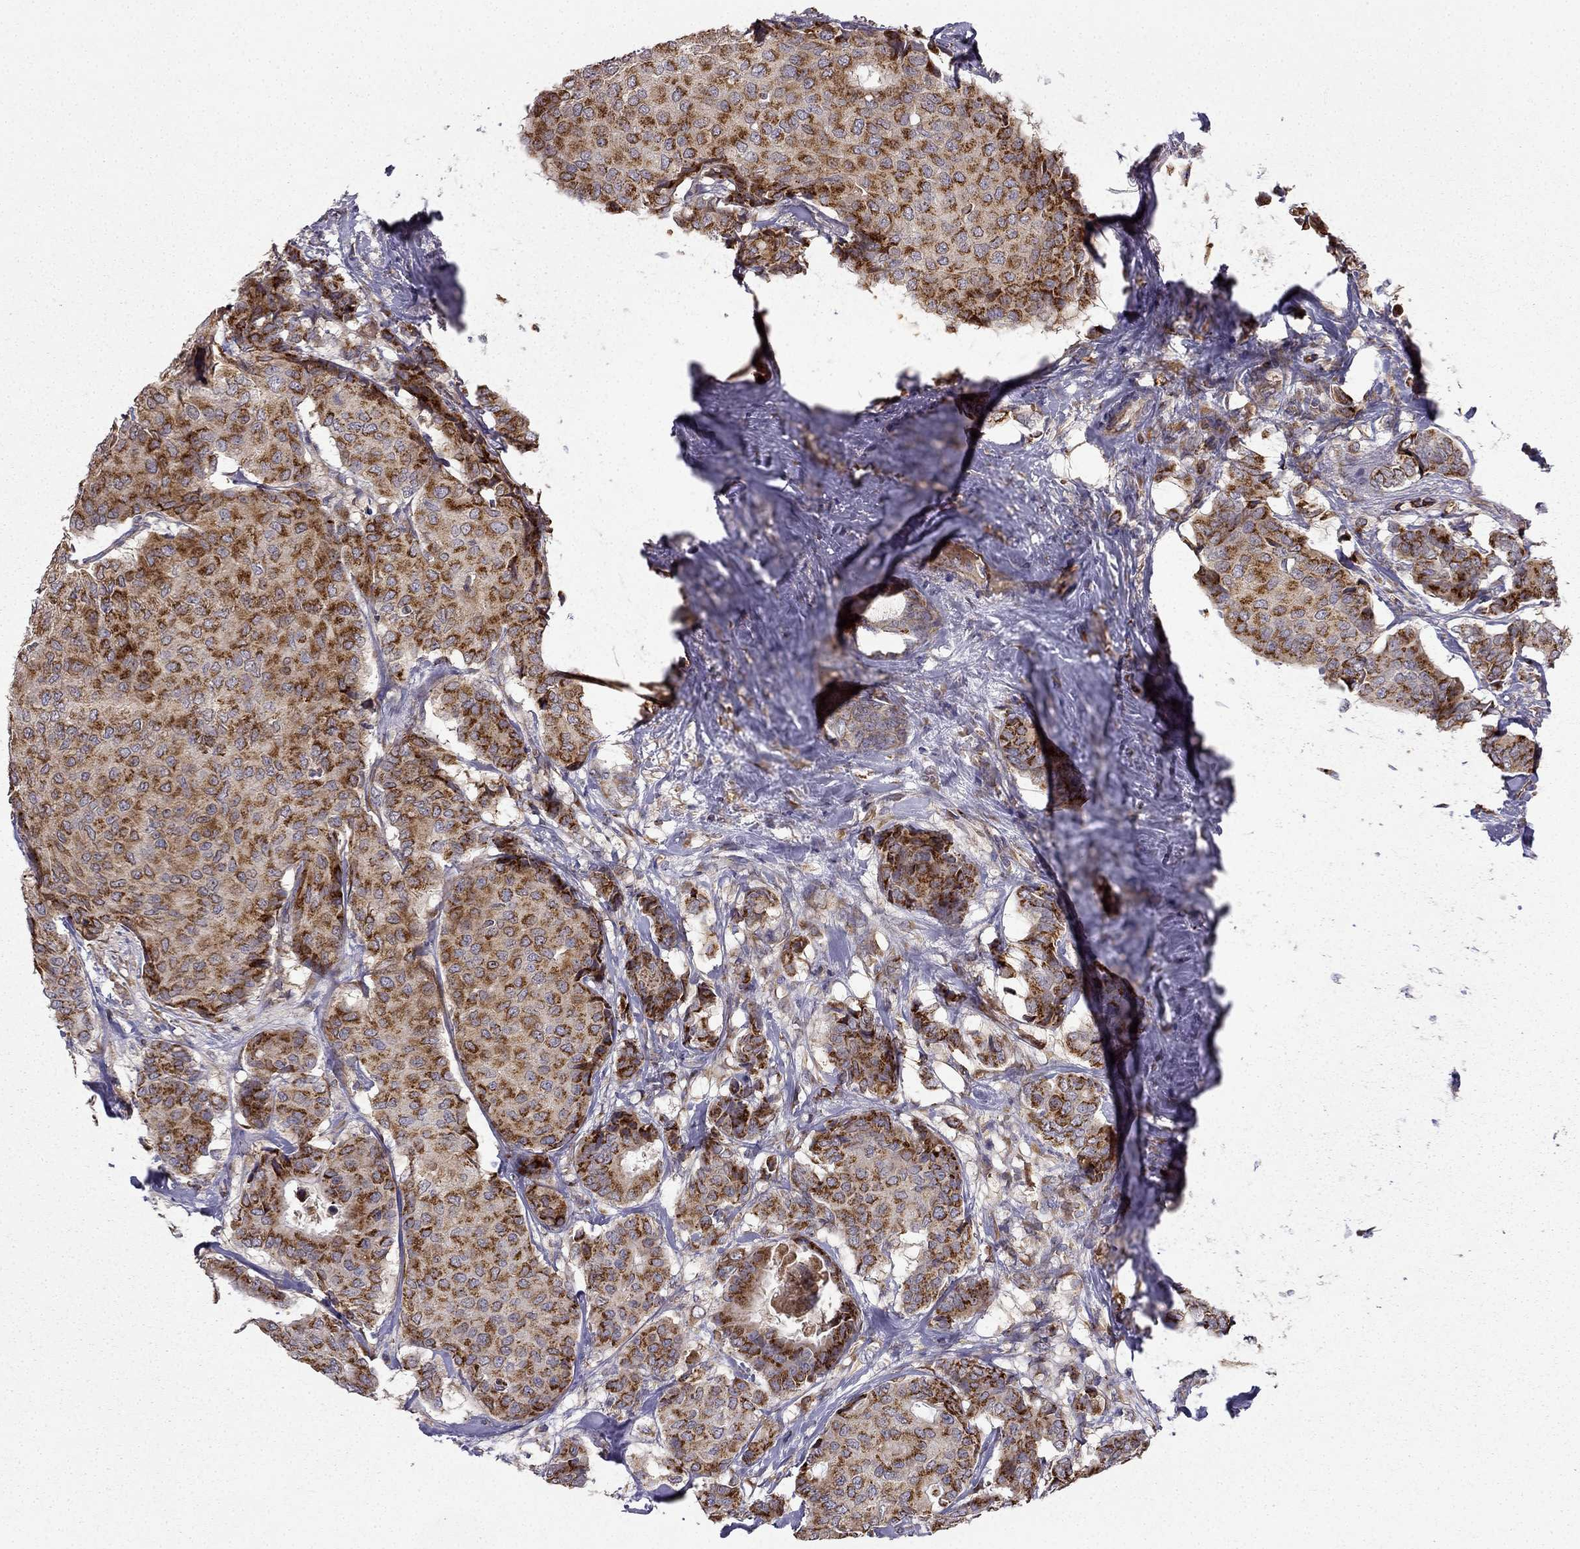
{"staining": {"intensity": "strong", "quantity": ">75%", "location": "cytoplasmic/membranous"}, "tissue": "breast cancer", "cell_type": "Tumor cells", "image_type": "cancer", "snomed": [{"axis": "morphology", "description": "Duct carcinoma"}, {"axis": "topography", "description": "Breast"}], "caption": "Breast invasive ductal carcinoma stained with a protein marker shows strong staining in tumor cells.", "gene": "B4GALT7", "patient": {"sex": "female", "age": 75}}